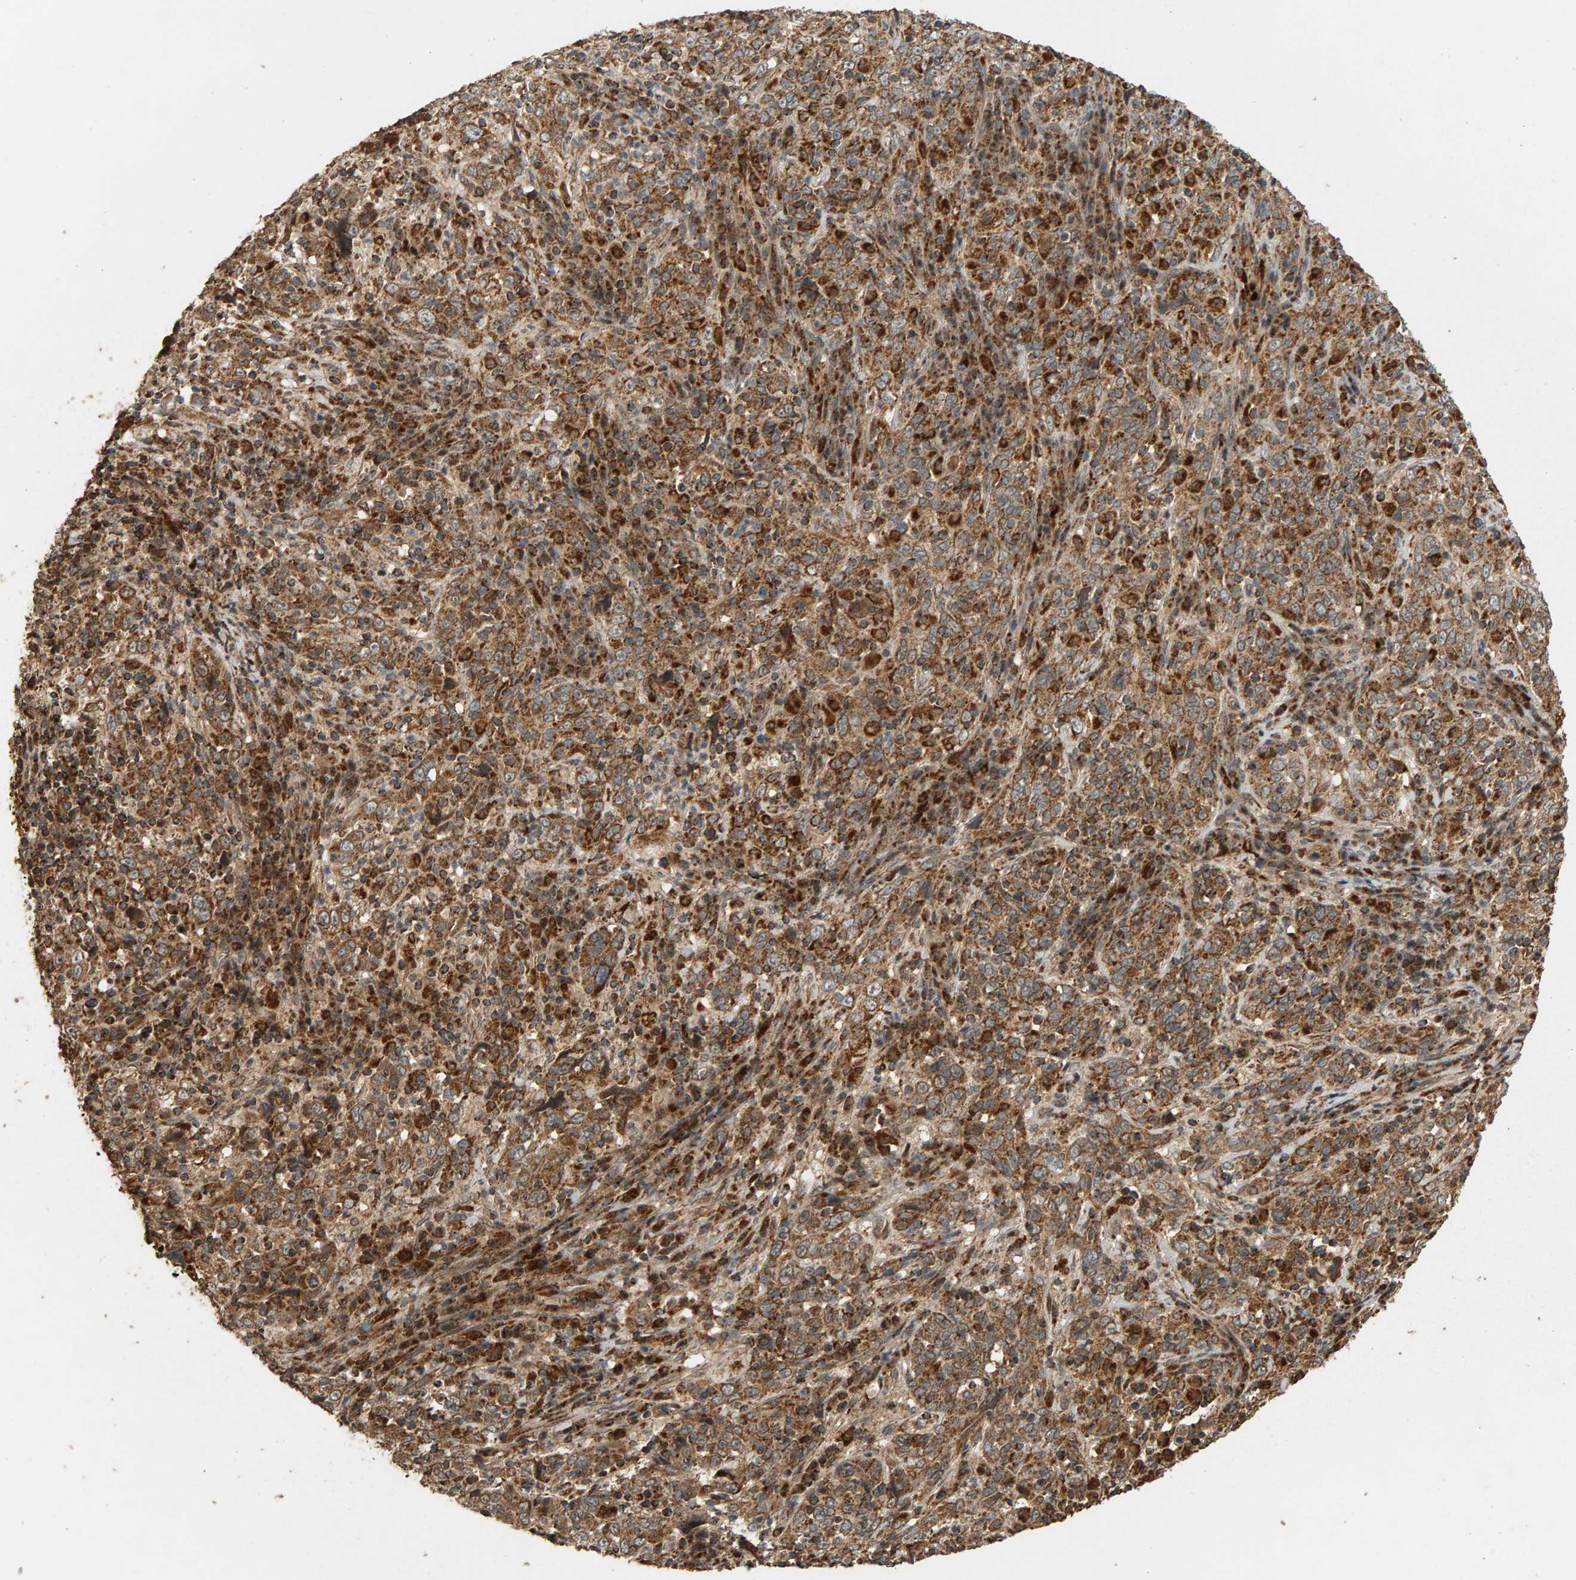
{"staining": {"intensity": "moderate", "quantity": ">75%", "location": "cytoplasmic/membranous"}, "tissue": "cervical cancer", "cell_type": "Tumor cells", "image_type": "cancer", "snomed": [{"axis": "morphology", "description": "Squamous cell carcinoma, NOS"}, {"axis": "topography", "description": "Cervix"}], "caption": "Immunohistochemistry (IHC) micrograph of human squamous cell carcinoma (cervical) stained for a protein (brown), which demonstrates medium levels of moderate cytoplasmic/membranous positivity in approximately >75% of tumor cells.", "gene": "GSTK1", "patient": {"sex": "female", "age": 46}}